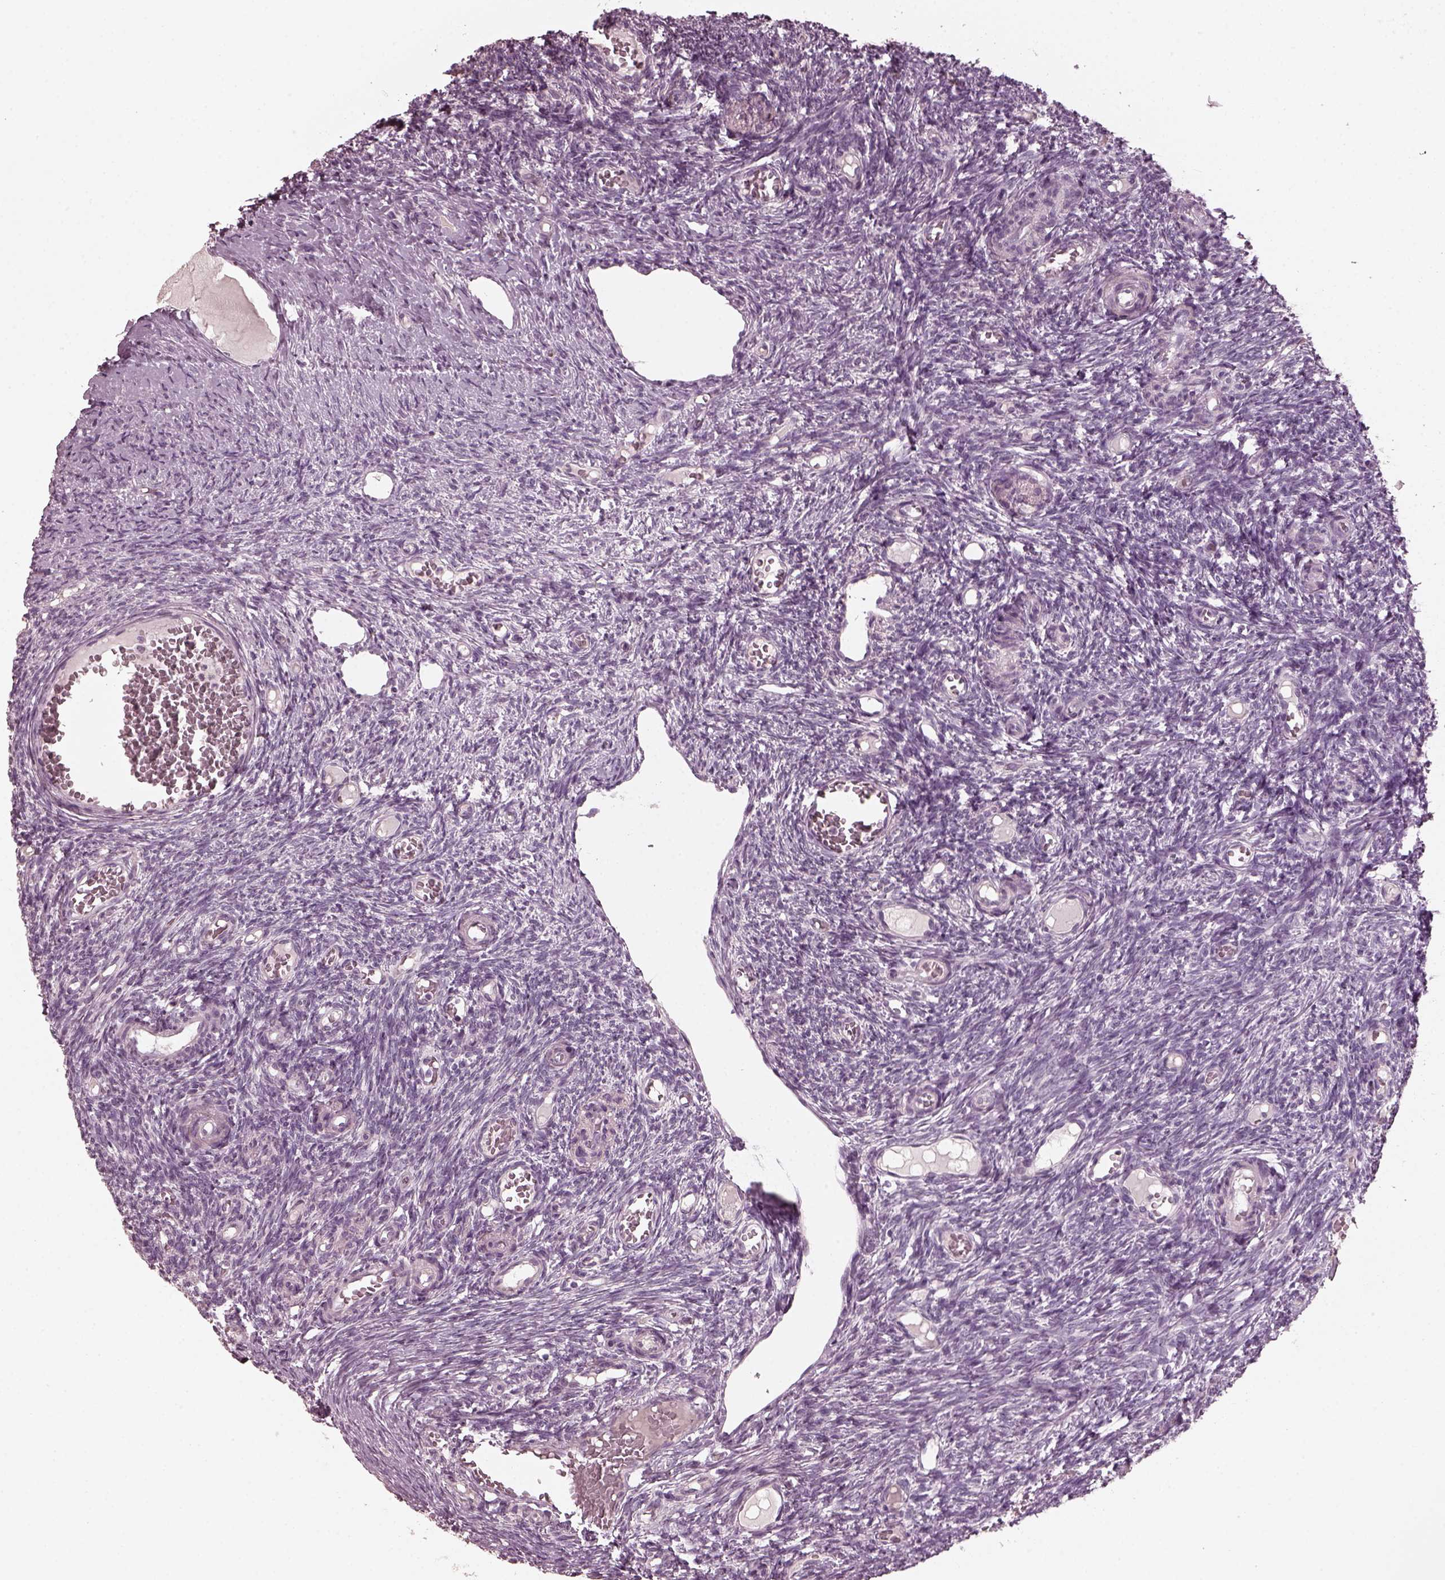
{"staining": {"intensity": "negative", "quantity": "none", "location": "none"}, "tissue": "ovary", "cell_type": "Follicle cells", "image_type": "normal", "snomed": [{"axis": "morphology", "description": "Normal tissue, NOS"}, {"axis": "topography", "description": "Ovary"}], "caption": "High power microscopy histopathology image of an IHC photomicrograph of unremarkable ovary, revealing no significant staining in follicle cells.", "gene": "RCVRN", "patient": {"sex": "female", "age": 39}}